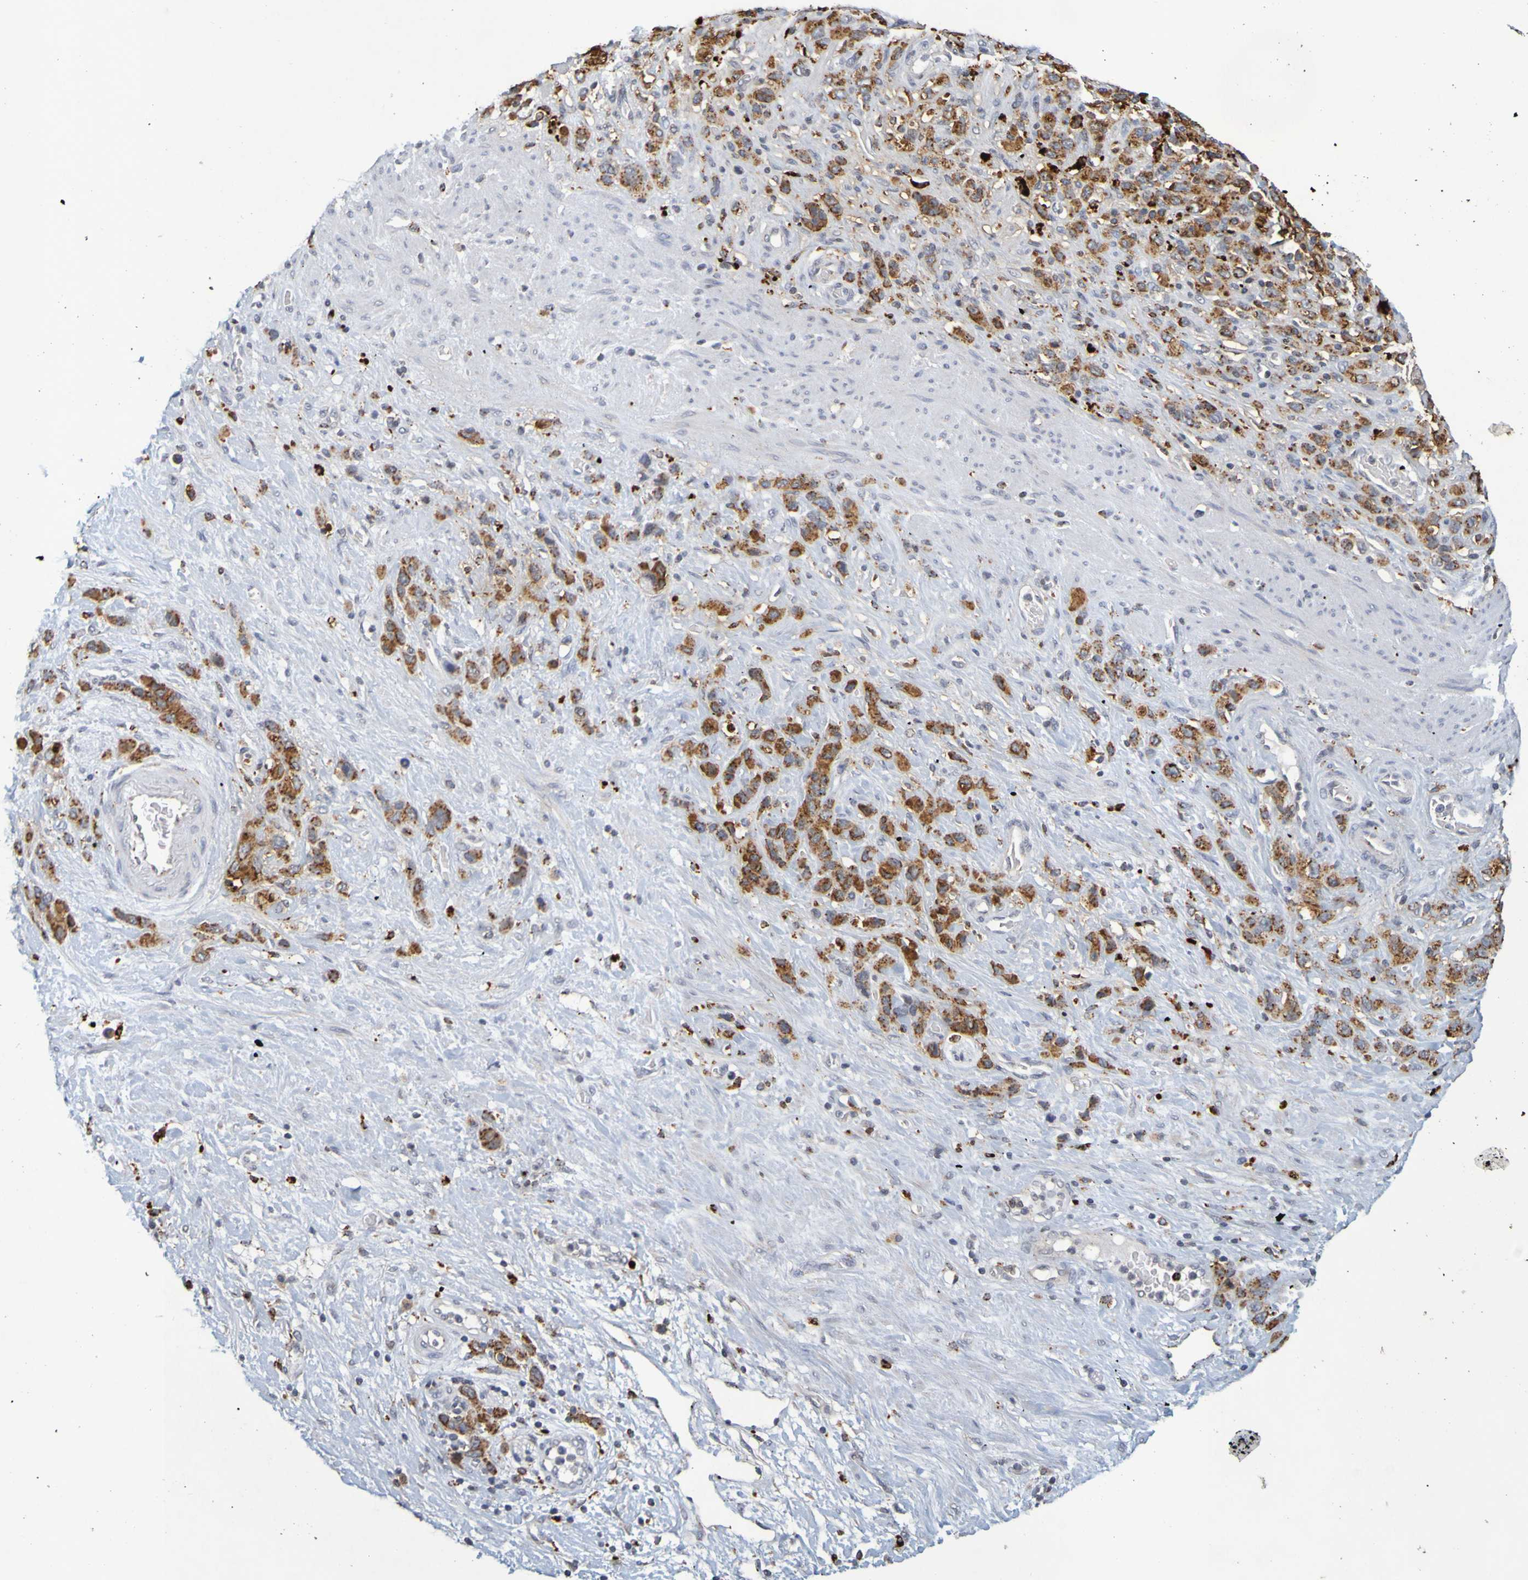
{"staining": {"intensity": "moderate", "quantity": ">75%", "location": "cytoplasmic/membranous"}, "tissue": "stomach cancer", "cell_type": "Tumor cells", "image_type": "cancer", "snomed": [{"axis": "morphology", "description": "Adenocarcinoma, NOS"}, {"axis": "morphology", "description": "Adenocarcinoma, High grade"}, {"axis": "topography", "description": "Stomach, upper"}, {"axis": "topography", "description": "Stomach, lower"}], "caption": "A medium amount of moderate cytoplasmic/membranous staining is present in approximately >75% of tumor cells in adenocarcinoma (stomach) tissue.", "gene": "TPH1", "patient": {"sex": "female", "age": 65}}